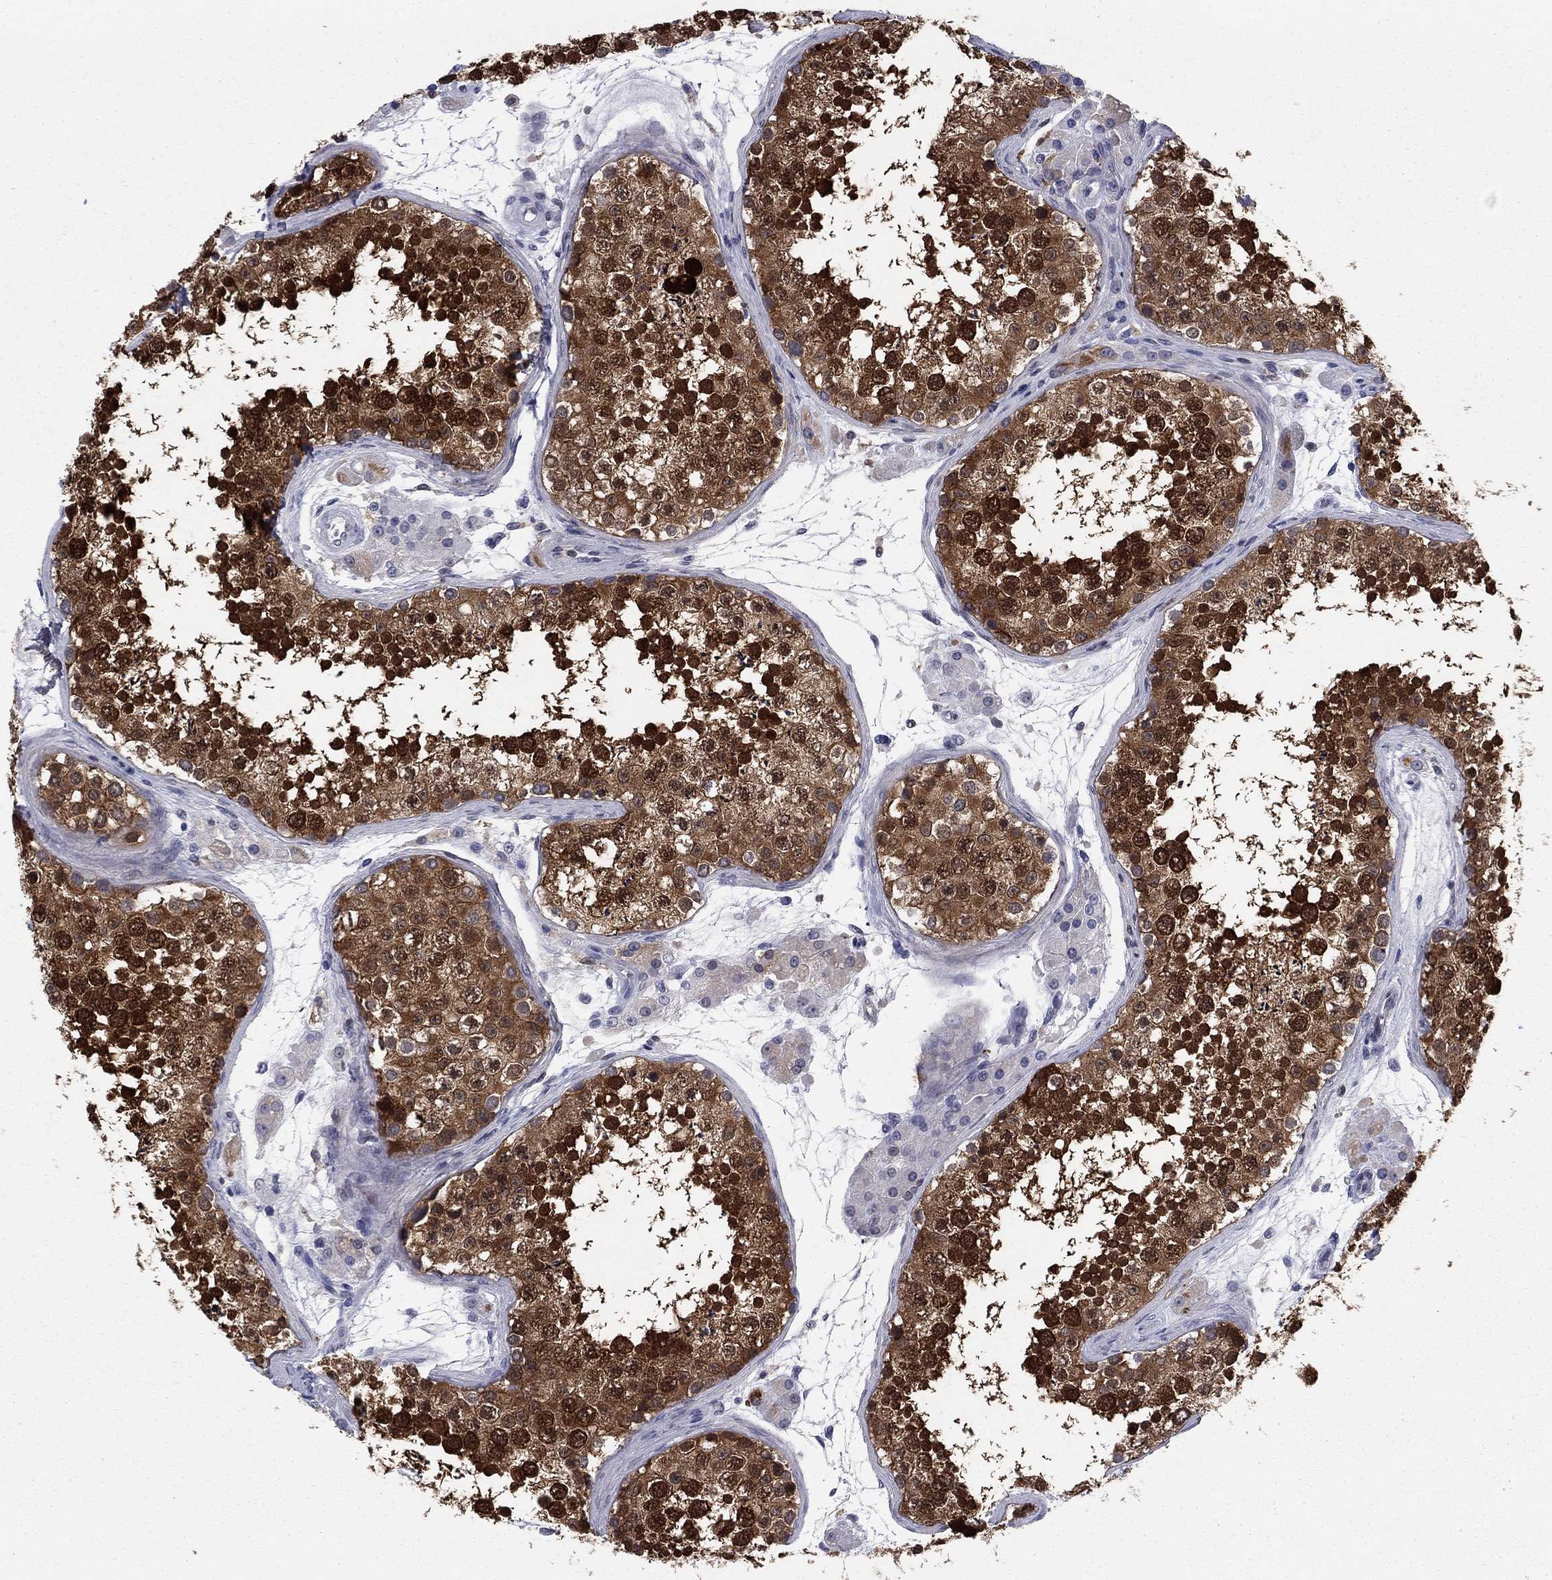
{"staining": {"intensity": "strong", "quantity": ">75%", "location": "cytoplasmic/membranous,nuclear"}, "tissue": "testis", "cell_type": "Cells in seminiferous ducts", "image_type": "normal", "snomed": [{"axis": "morphology", "description": "Normal tissue, NOS"}, {"axis": "topography", "description": "Testis"}], "caption": "Cells in seminiferous ducts demonstrate high levels of strong cytoplasmic/membranous,nuclear expression in about >75% of cells in normal testis.", "gene": "STMN1", "patient": {"sex": "male", "age": 41}}